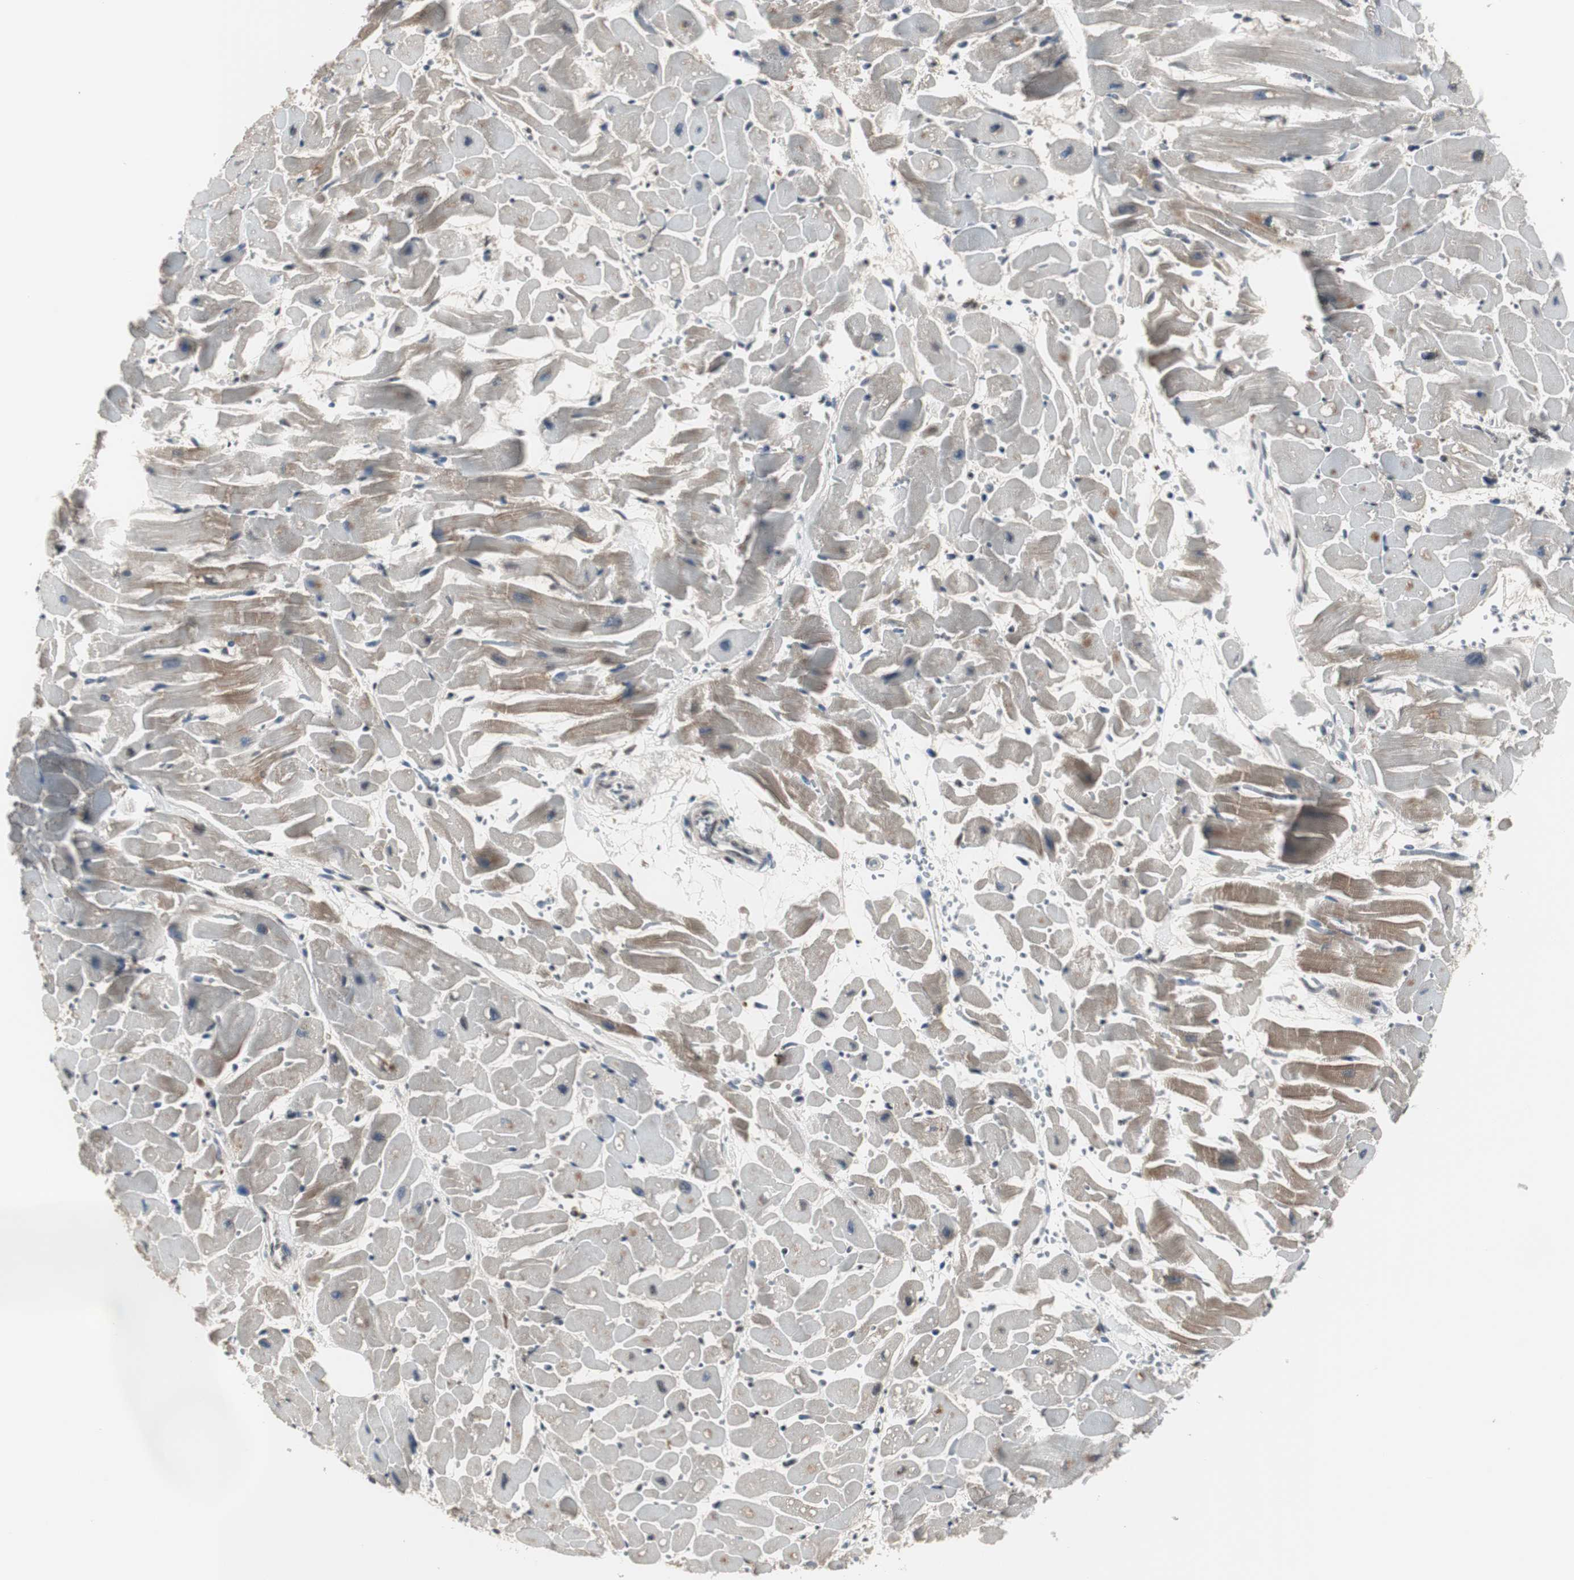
{"staining": {"intensity": "moderate", "quantity": "25%-75%", "location": "cytoplasmic/membranous"}, "tissue": "heart muscle", "cell_type": "Cardiomyocytes", "image_type": "normal", "snomed": [{"axis": "morphology", "description": "Normal tissue, NOS"}, {"axis": "topography", "description": "Heart"}], "caption": "Immunohistochemistry image of benign heart muscle stained for a protein (brown), which demonstrates medium levels of moderate cytoplasmic/membranous staining in about 25%-75% of cardiomyocytes.", "gene": "SMAD1", "patient": {"sex": "female", "age": 19}}